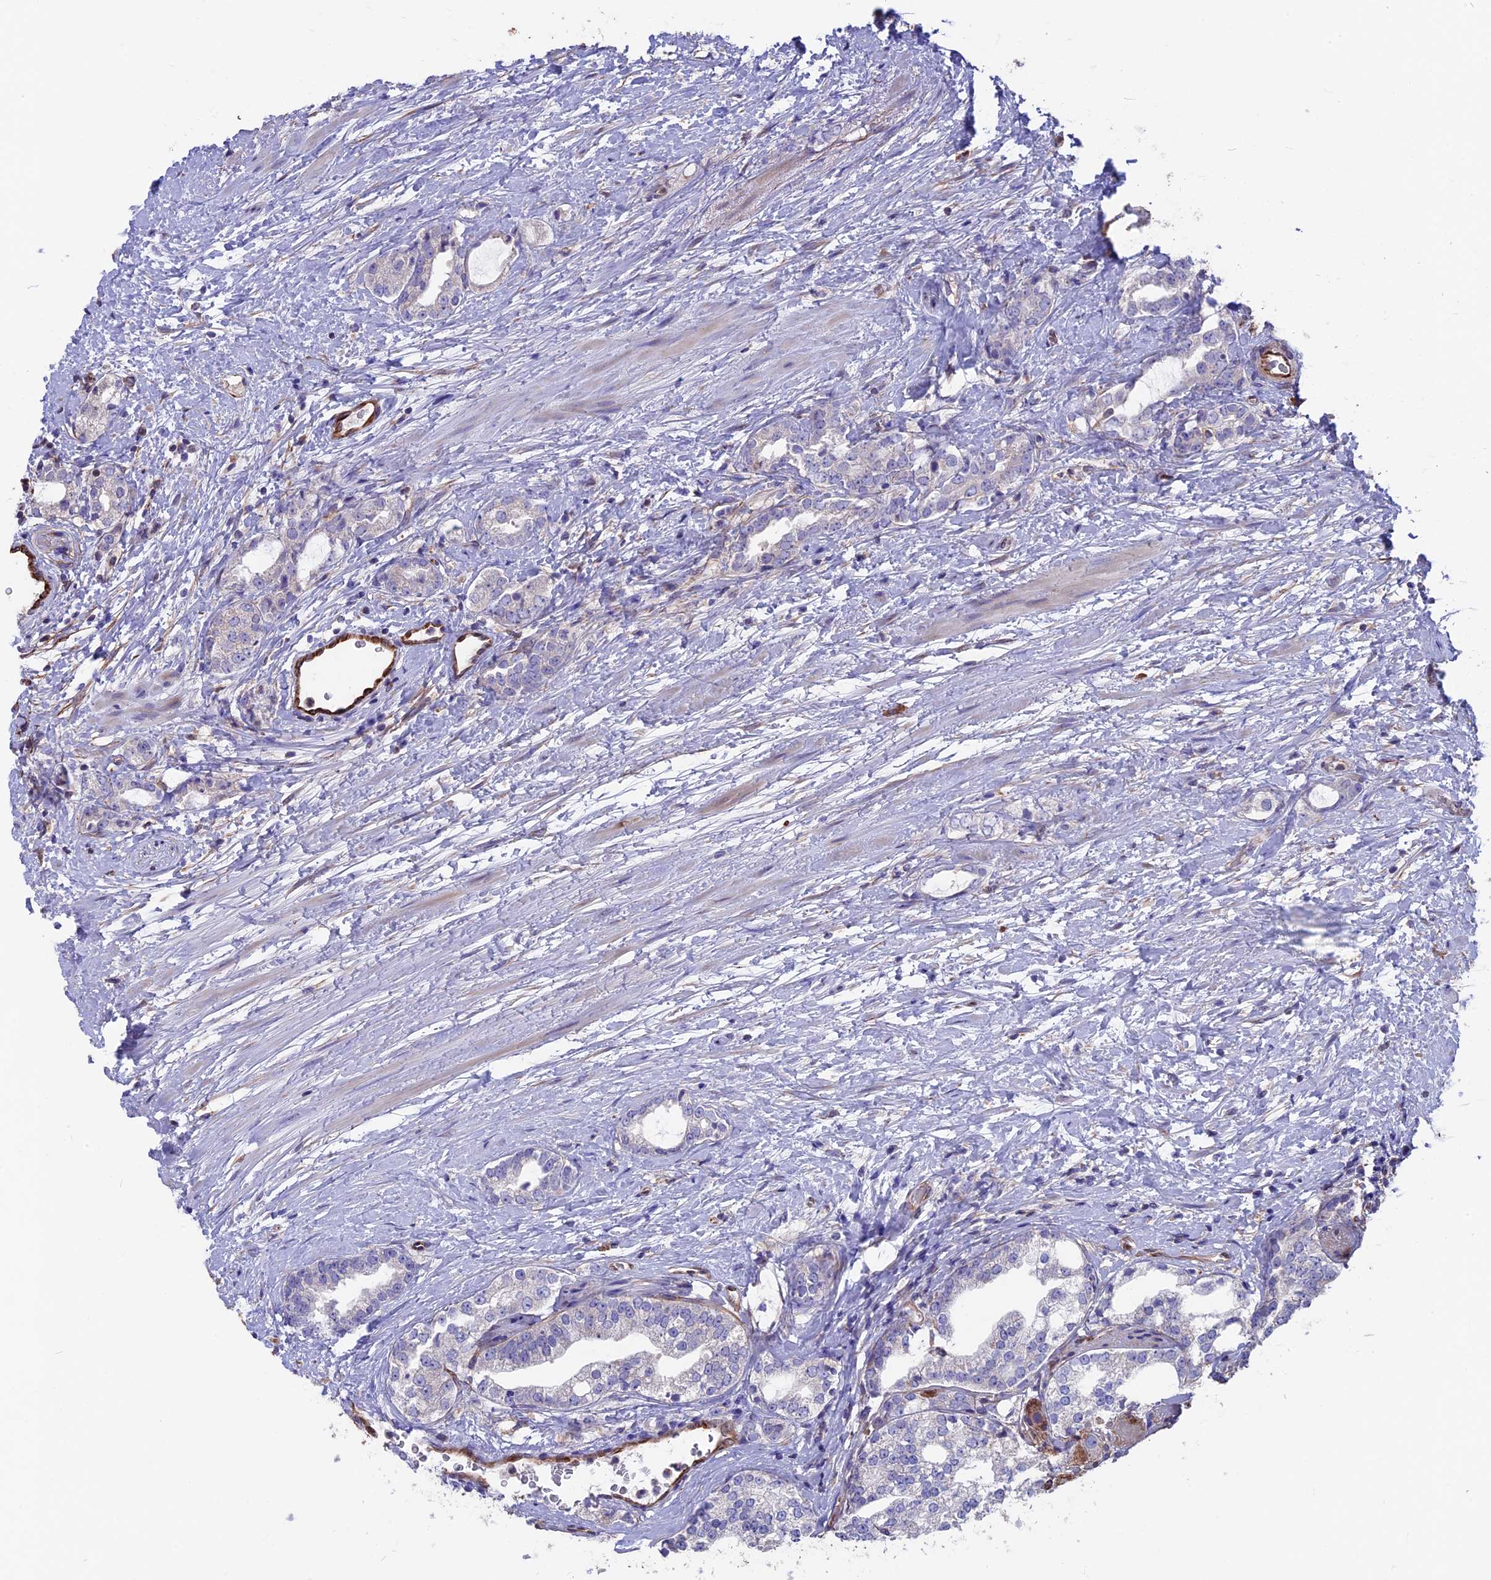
{"staining": {"intensity": "negative", "quantity": "none", "location": "none"}, "tissue": "prostate cancer", "cell_type": "Tumor cells", "image_type": "cancer", "snomed": [{"axis": "morphology", "description": "Adenocarcinoma, High grade"}, {"axis": "topography", "description": "Prostate"}], "caption": "This is an IHC image of human prostate high-grade adenocarcinoma. There is no positivity in tumor cells.", "gene": "SEH1L", "patient": {"sex": "male", "age": 64}}